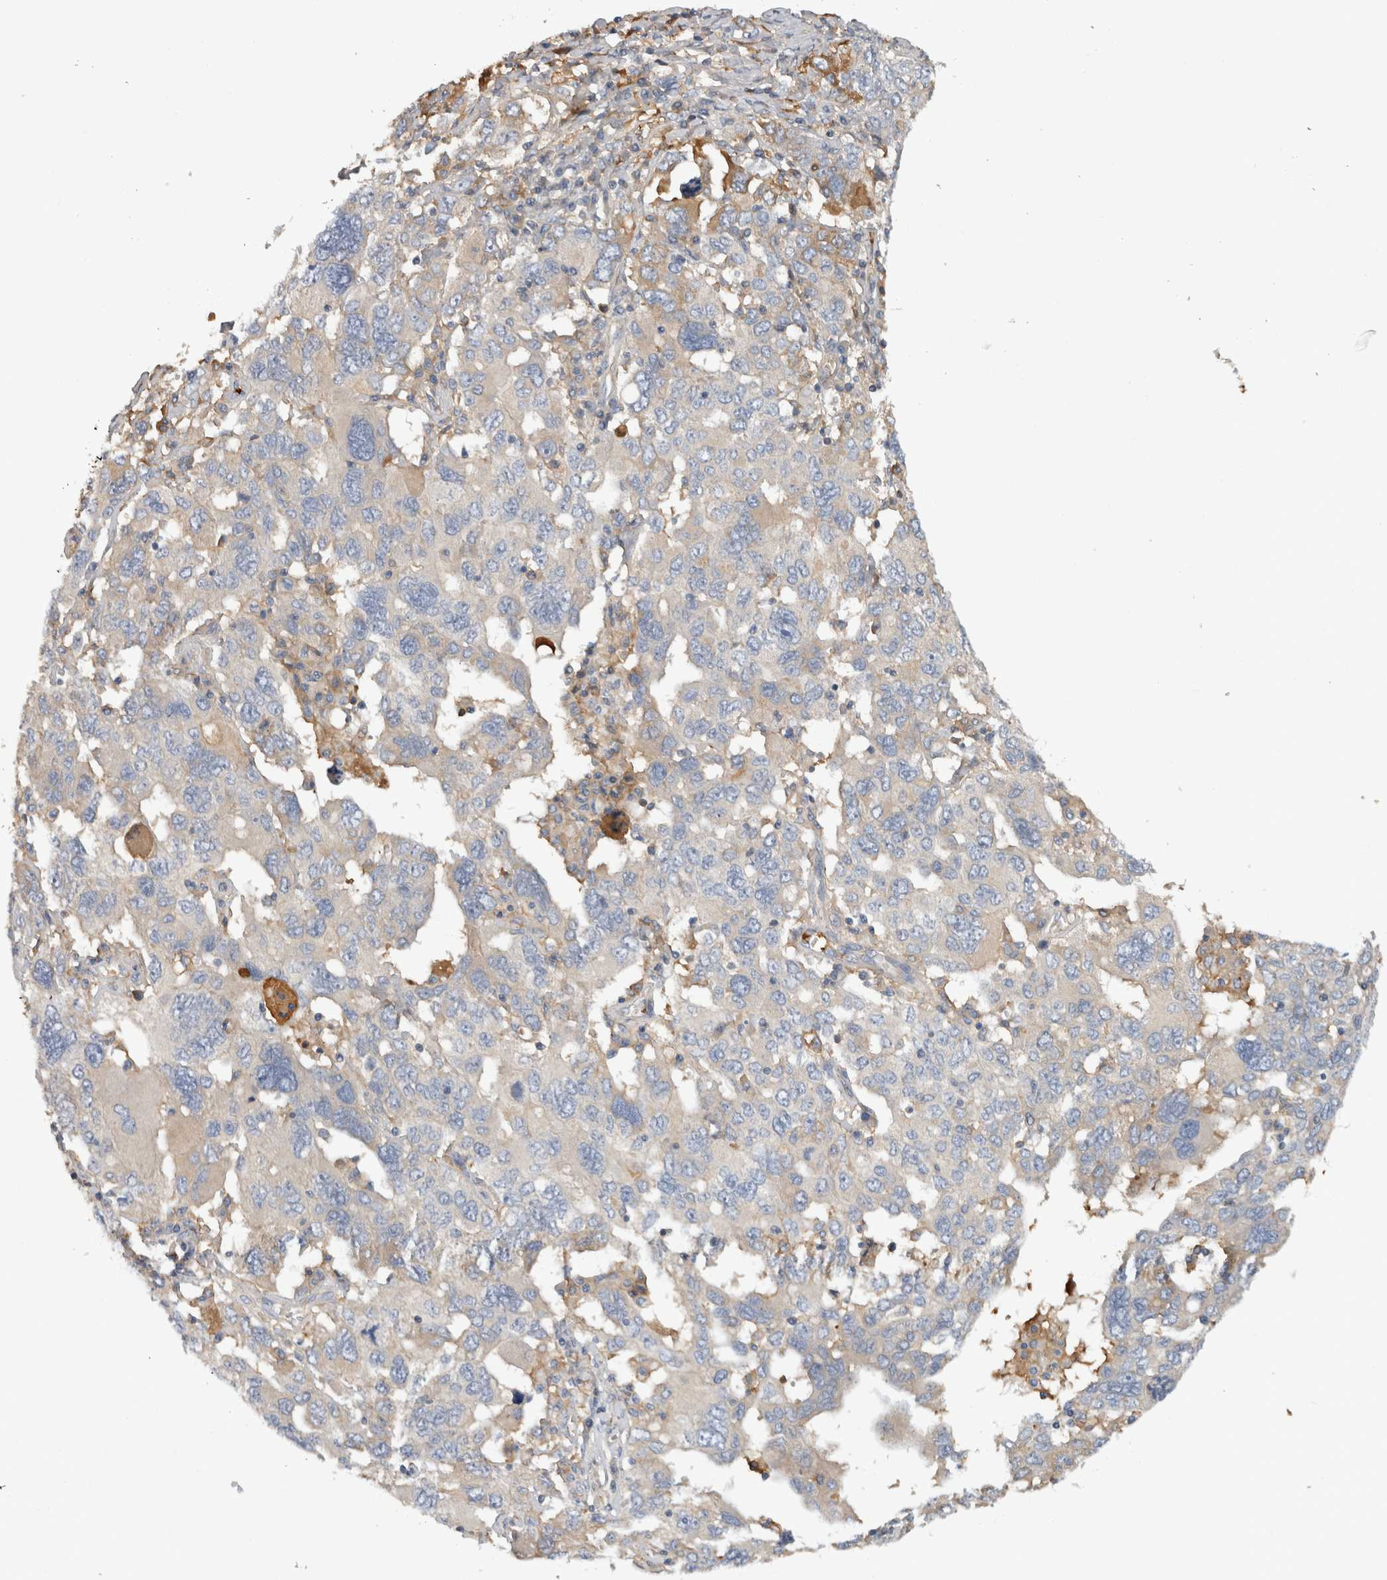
{"staining": {"intensity": "moderate", "quantity": "<25%", "location": "cytoplasmic/membranous"}, "tissue": "ovarian cancer", "cell_type": "Tumor cells", "image_type": "cancer", "snomed": [{"axis": "morphology", "description": "Carcinoma, endometroid"}, {"axis": "topography", "description": "Ovary"}], "caption": "Ovarian cancer (endometroid carcinoma) stained with a protein marker shows moderate staining in tumor cells.", "gene": "TBCE", "patient": {"sex": "female", "age": 62}}